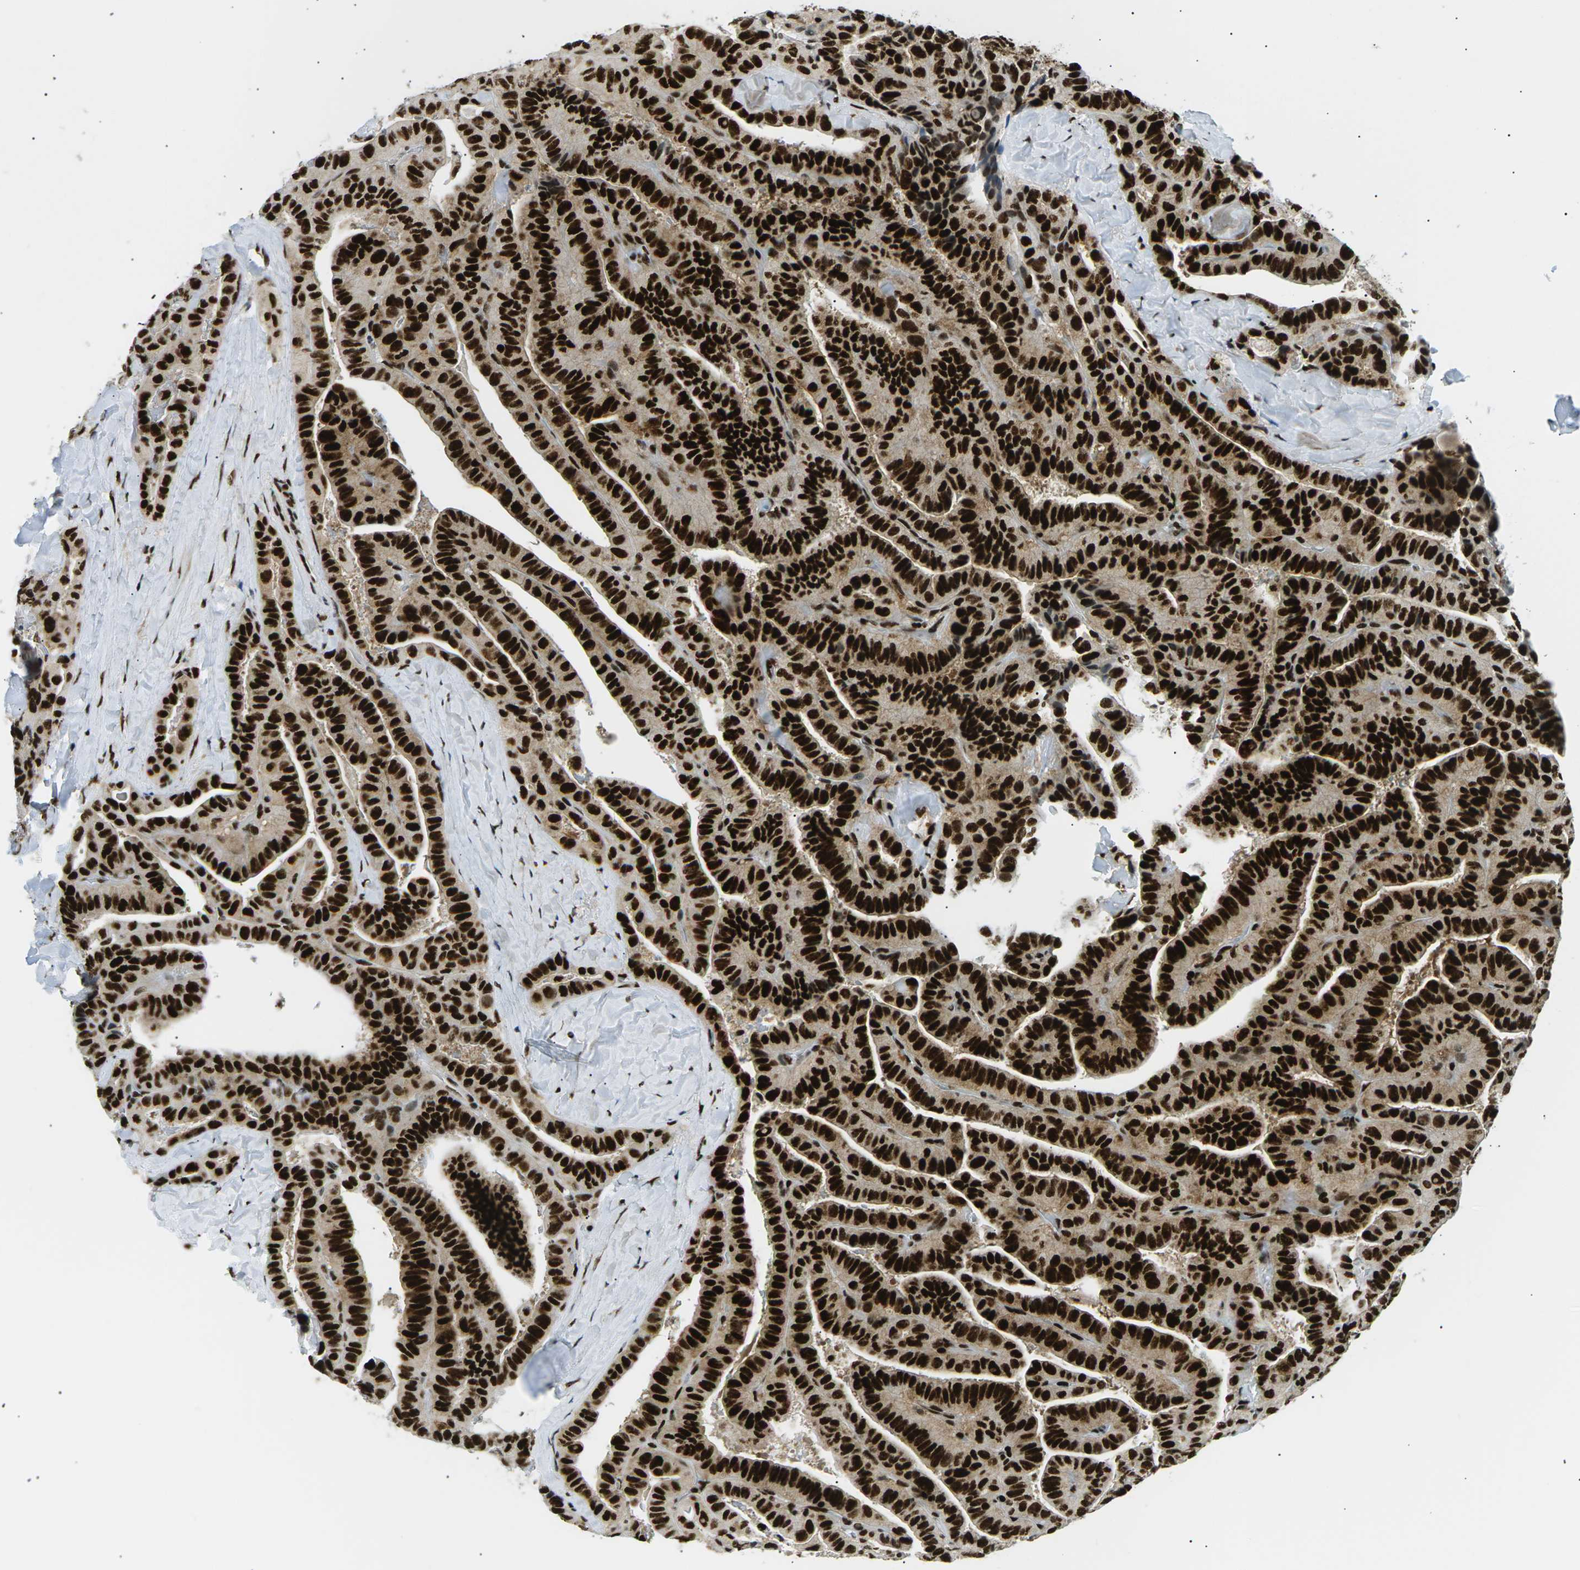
{"staining": {"intensity": "strong", "quantity": ">75%", "location": "cytoplasmic/membranous,nuclear"}, "tissue": "thyroid cancer", "cell_type": "Tumor cells", "image_type": "cancer", "snomed": [{"axis": "morphology", "description": "Papillary adenocarcinoma, NOS"}, {"axis": "topography", "description": "Thyroid gland"}], "caption": "Thyroid cancer (papillary adenocarcinoma) tissue displays strong cytoplasmic/membranous and nuclear expression in about >75% of tumor cells, visualized by immunohistochemistry.", "gene": "RPA2", "patient": {"sex": "male", "age": 77}}